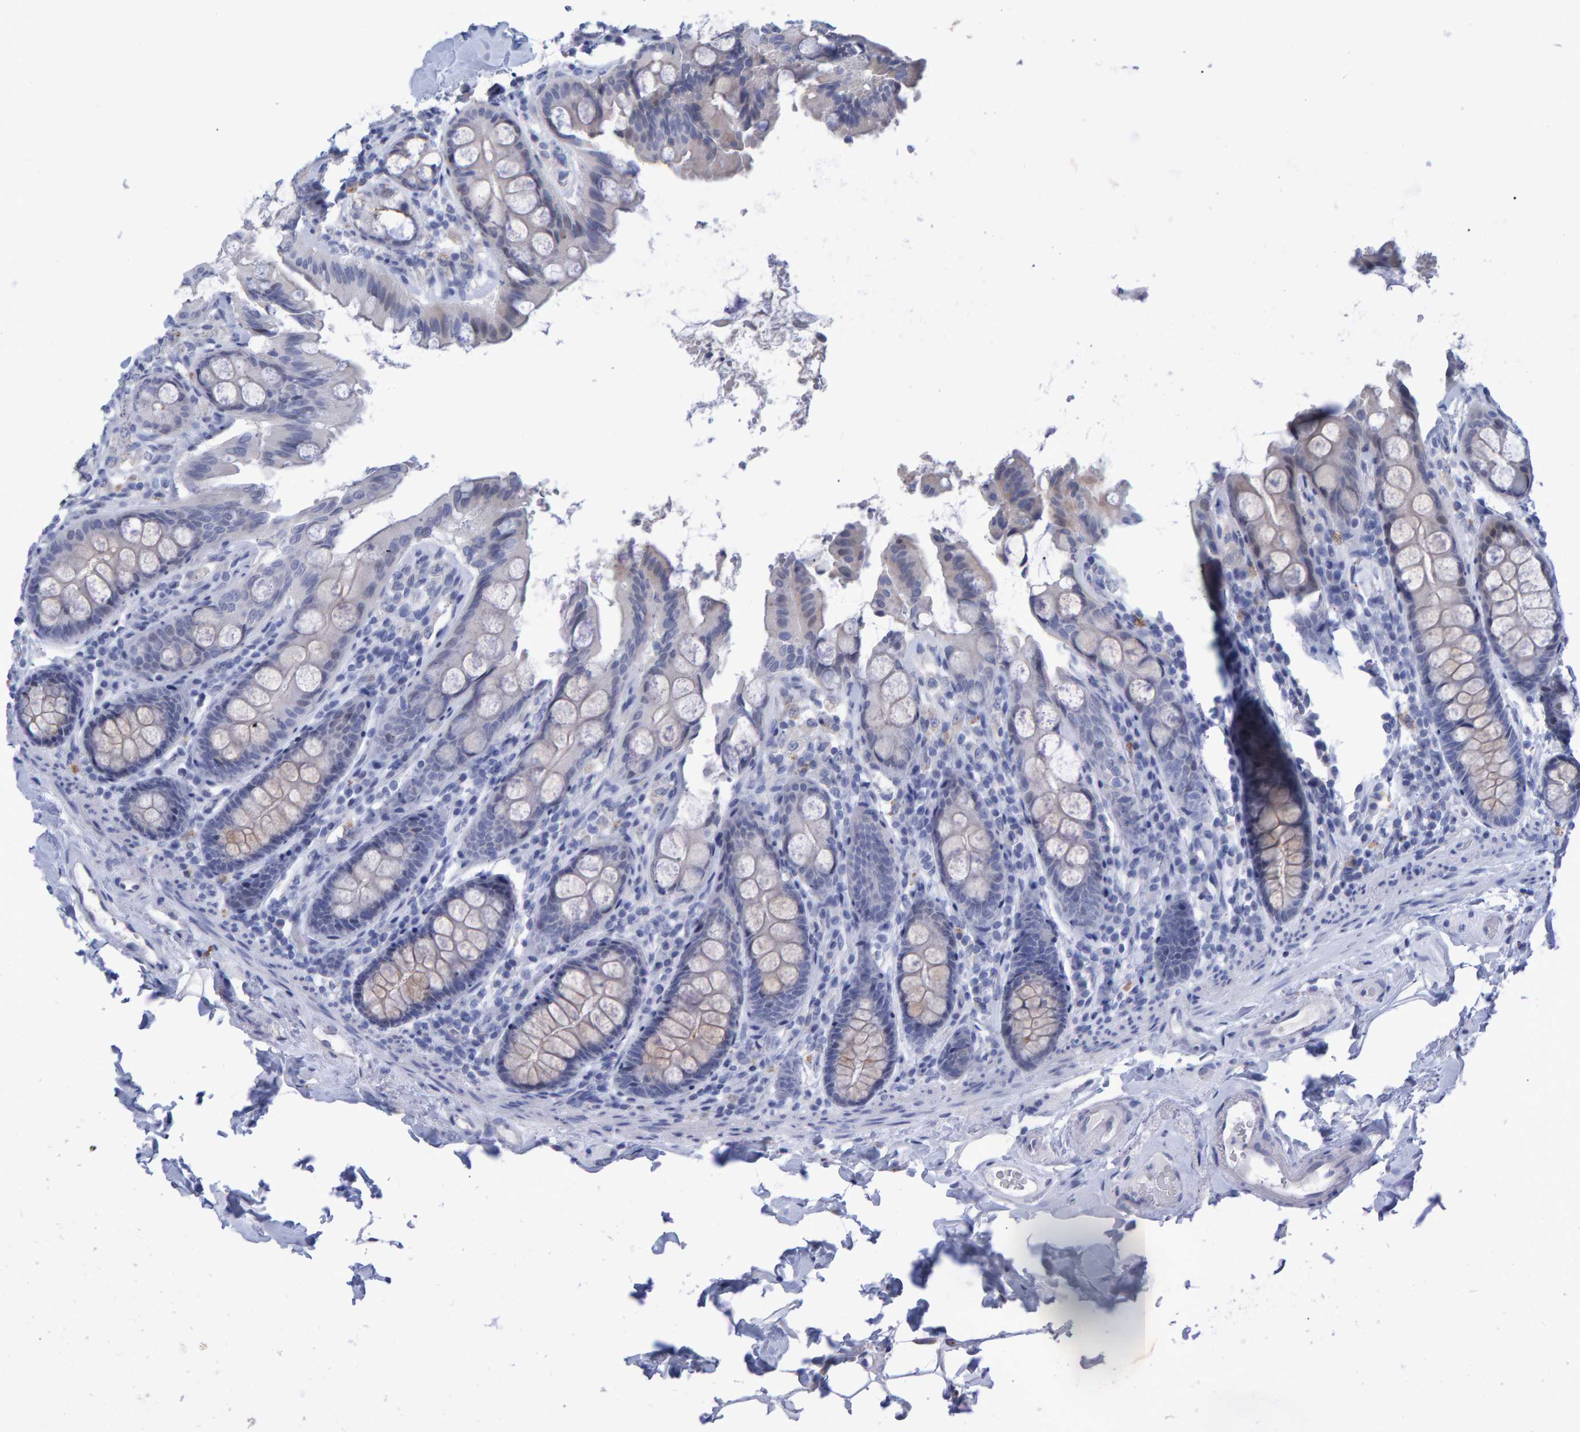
{"staining": {"intensity": "negative", "quantity": "none", "location": "none"}, "tissue": "colon", "cell_type": "Endothelial cells", "image_type": "normal", "snomed": [{"axis": "morphology", "description": "Normal tissue, NOS"}, {"axis": "topography", "description": "Colon"}, {"axis": "topography", "description": "Peripheral nerve tissue"}], "caption": "IHC of benign human colon displays no staining in endothelial cells. (Stains: DAB (3,3'-diaminobenzidine) immunohistochemistry with hematoxylin counter stain, Microscopy: brightfield microscopy at high magnification).", "gene": "PROCA1", "patient": {"sex": "female", "age": 61}}